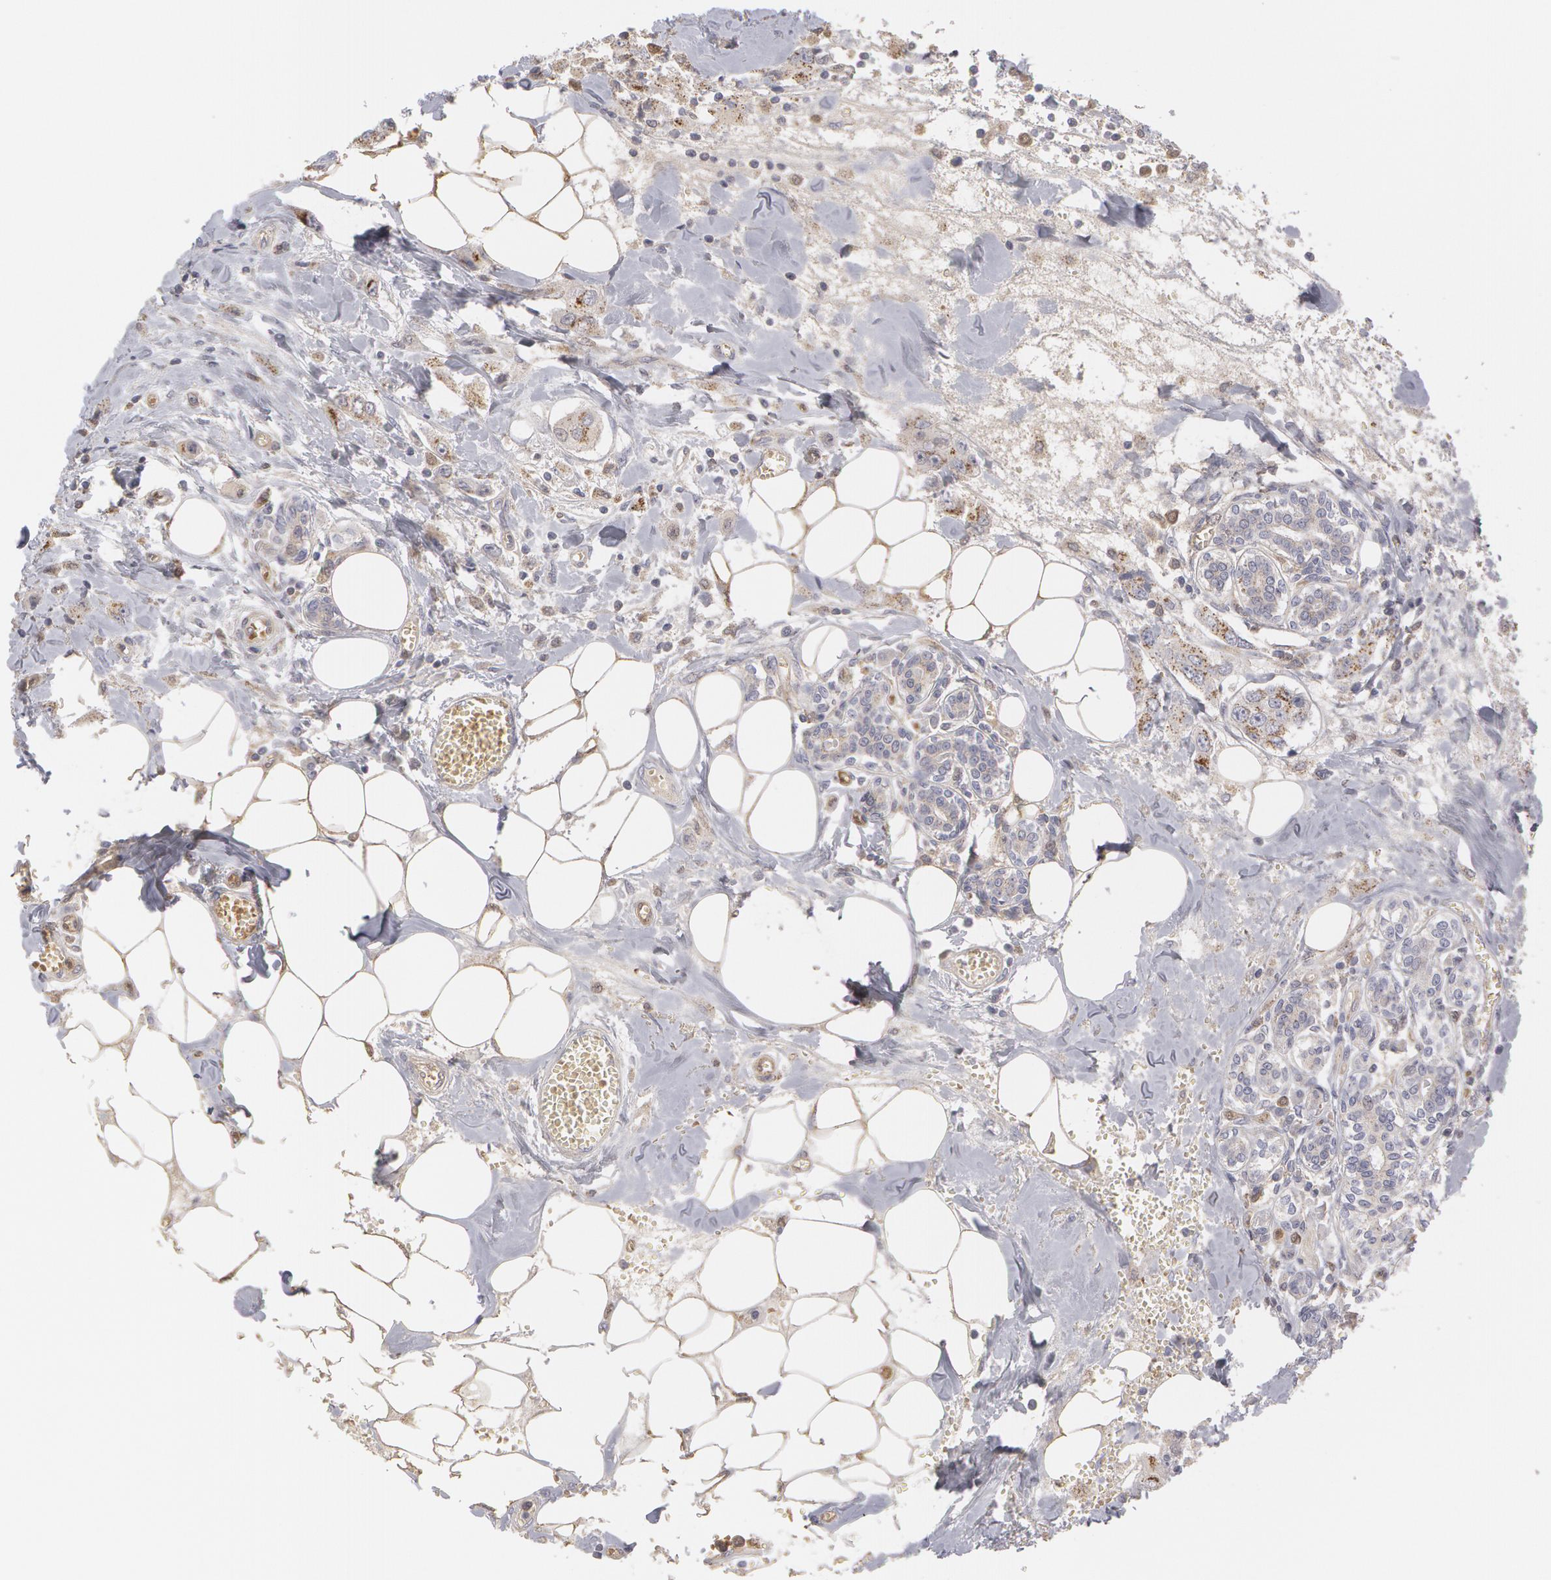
{"staining": {"intensity": "moderate", "quantity": ">75%", "location": "cytoplasmic/membranous"}, "tissue": "breast cancer", "cell_type": "Tumor cells", "image_type": "cancer", "snomed": [{"axis": "morphology", "description": "Duct carcinoma"}, {"axis": "topography", "description": "Breast"}], "caption": "This image reveals breast infiltrating ductal carcinoma stained with immunohistochemistry (IHC) to label a protein in brown. The cytoplasmic/membranous of tumor cells show moderate positivity for the protein. Nuclei are counter-stained blue.", "gene": "CAT", "patient": {"sex": "female", "age": 58}}